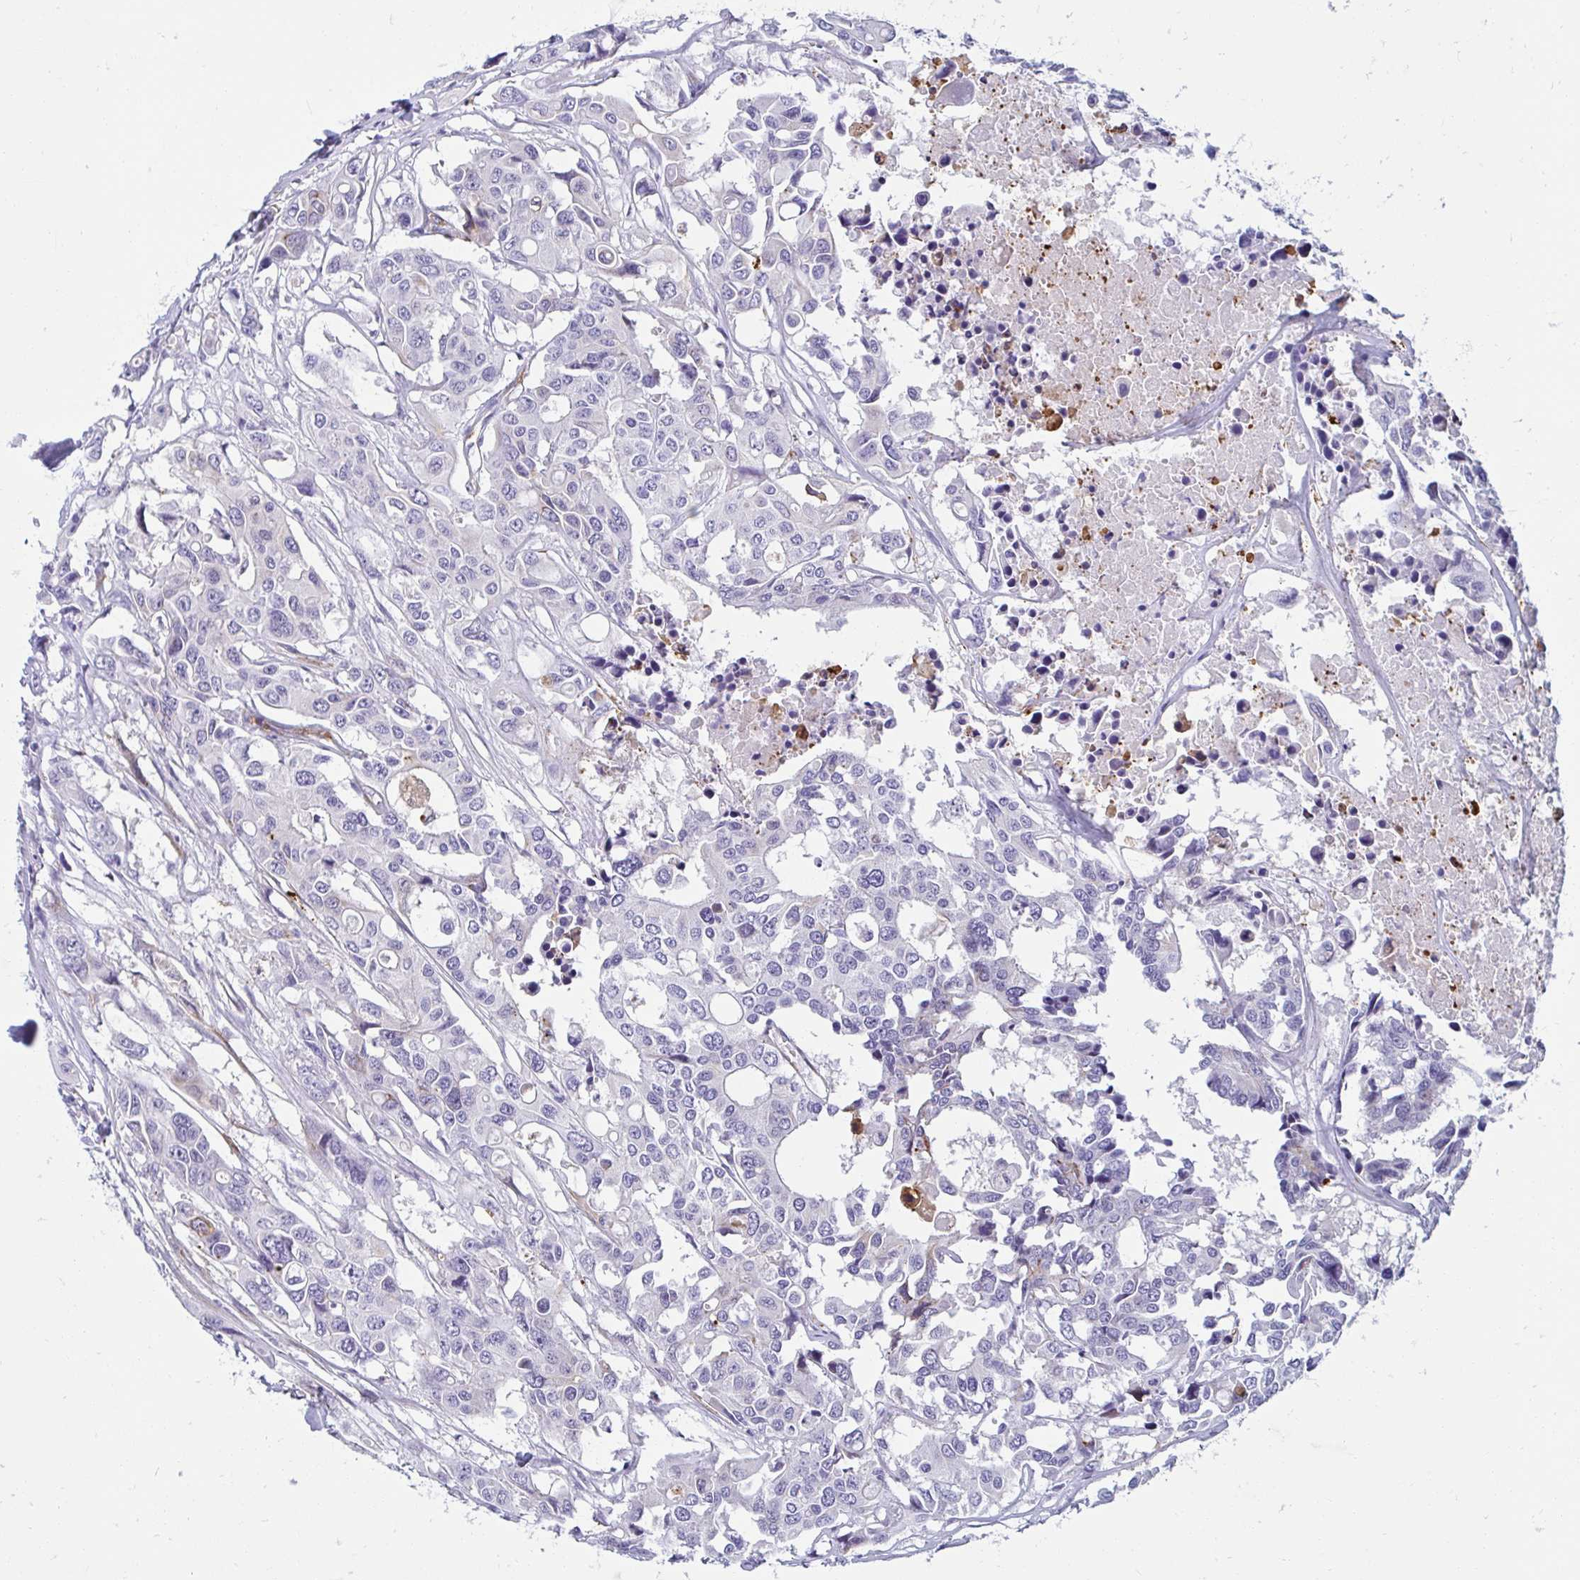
{"staining": {"intensity": "negative", "quantity": "none", "location": "none"}, "tissue": "colorectal cancer", "cell_type": "Tumor cells", "image_type": "cancer", "snomed": [{"axis": "morphology", "description": "Adenocarcinoma, NOS"}, {"axis": "topography", "description": "Colon"}], "caption": "Immunohistochemical staining of adenocarcinoma (colorectal) displays no significant positivity in tumor cells. (Brightfield microscopy of DAB immunohistochemistry at high magnification).", "gene": "ANKRD62", "patient": {"sex": "male", "age": 77}}